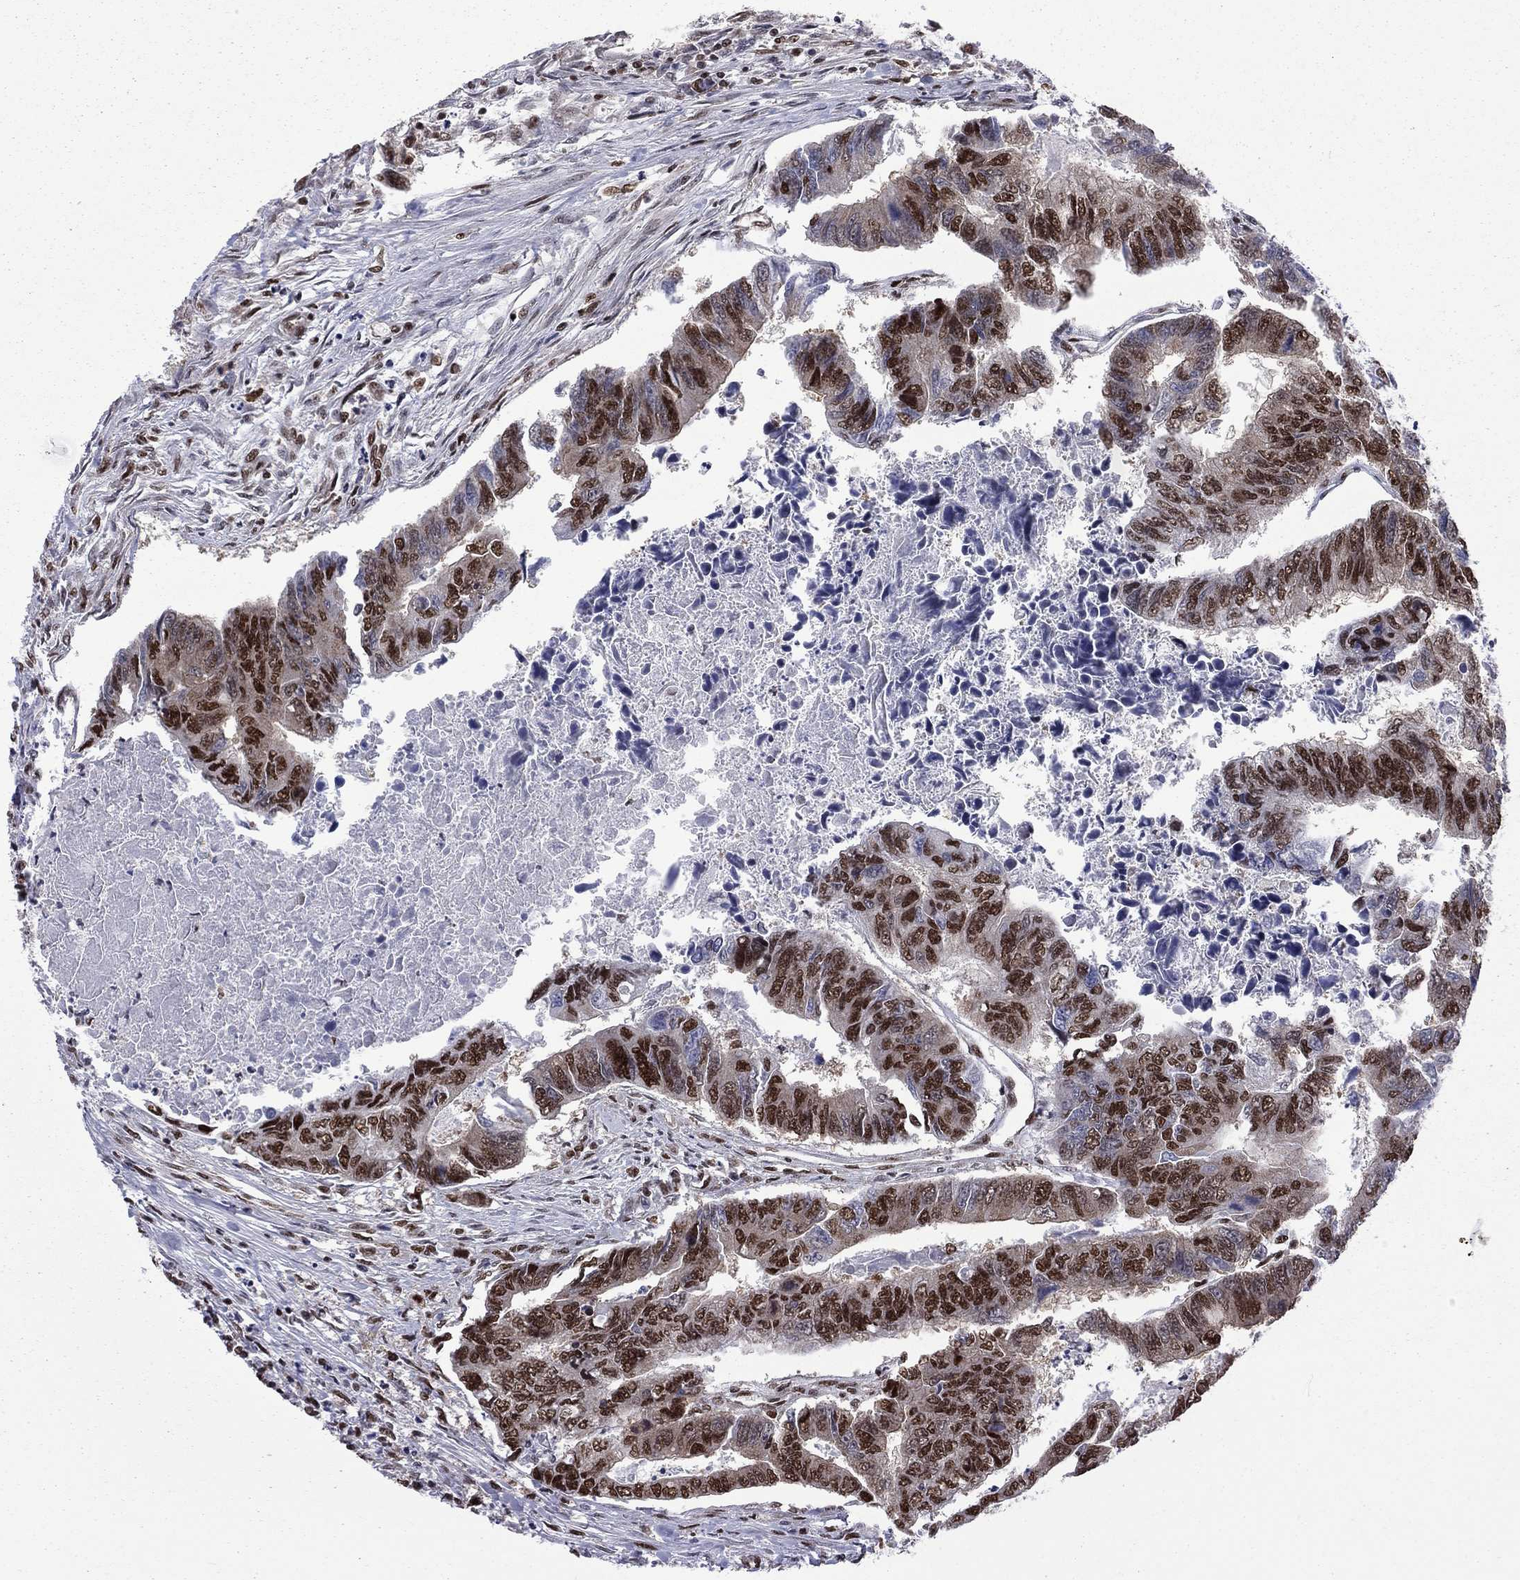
{"staining": {"intensity": "strong", "quantity": "25%-75%", "location": "nuclear"}, "tissue": "colorectal cancer", "cell_type": "Tumor cells", "image_type": "cancer", "snomed": [{"axis": "morphology", "description": "Adenocarcinoma, NOS"}, {"axis": "topography", "description": "Colon"}], "caption": "Immunohistochemistry (IHC) of colorectal cancer (adenocarcinoma) demonstrates high levels of strong nuclear positivity in approximately 25%-75% of tumor cells.", "gene": "MED25", "patient": {"sex": "female", "age": 65}}